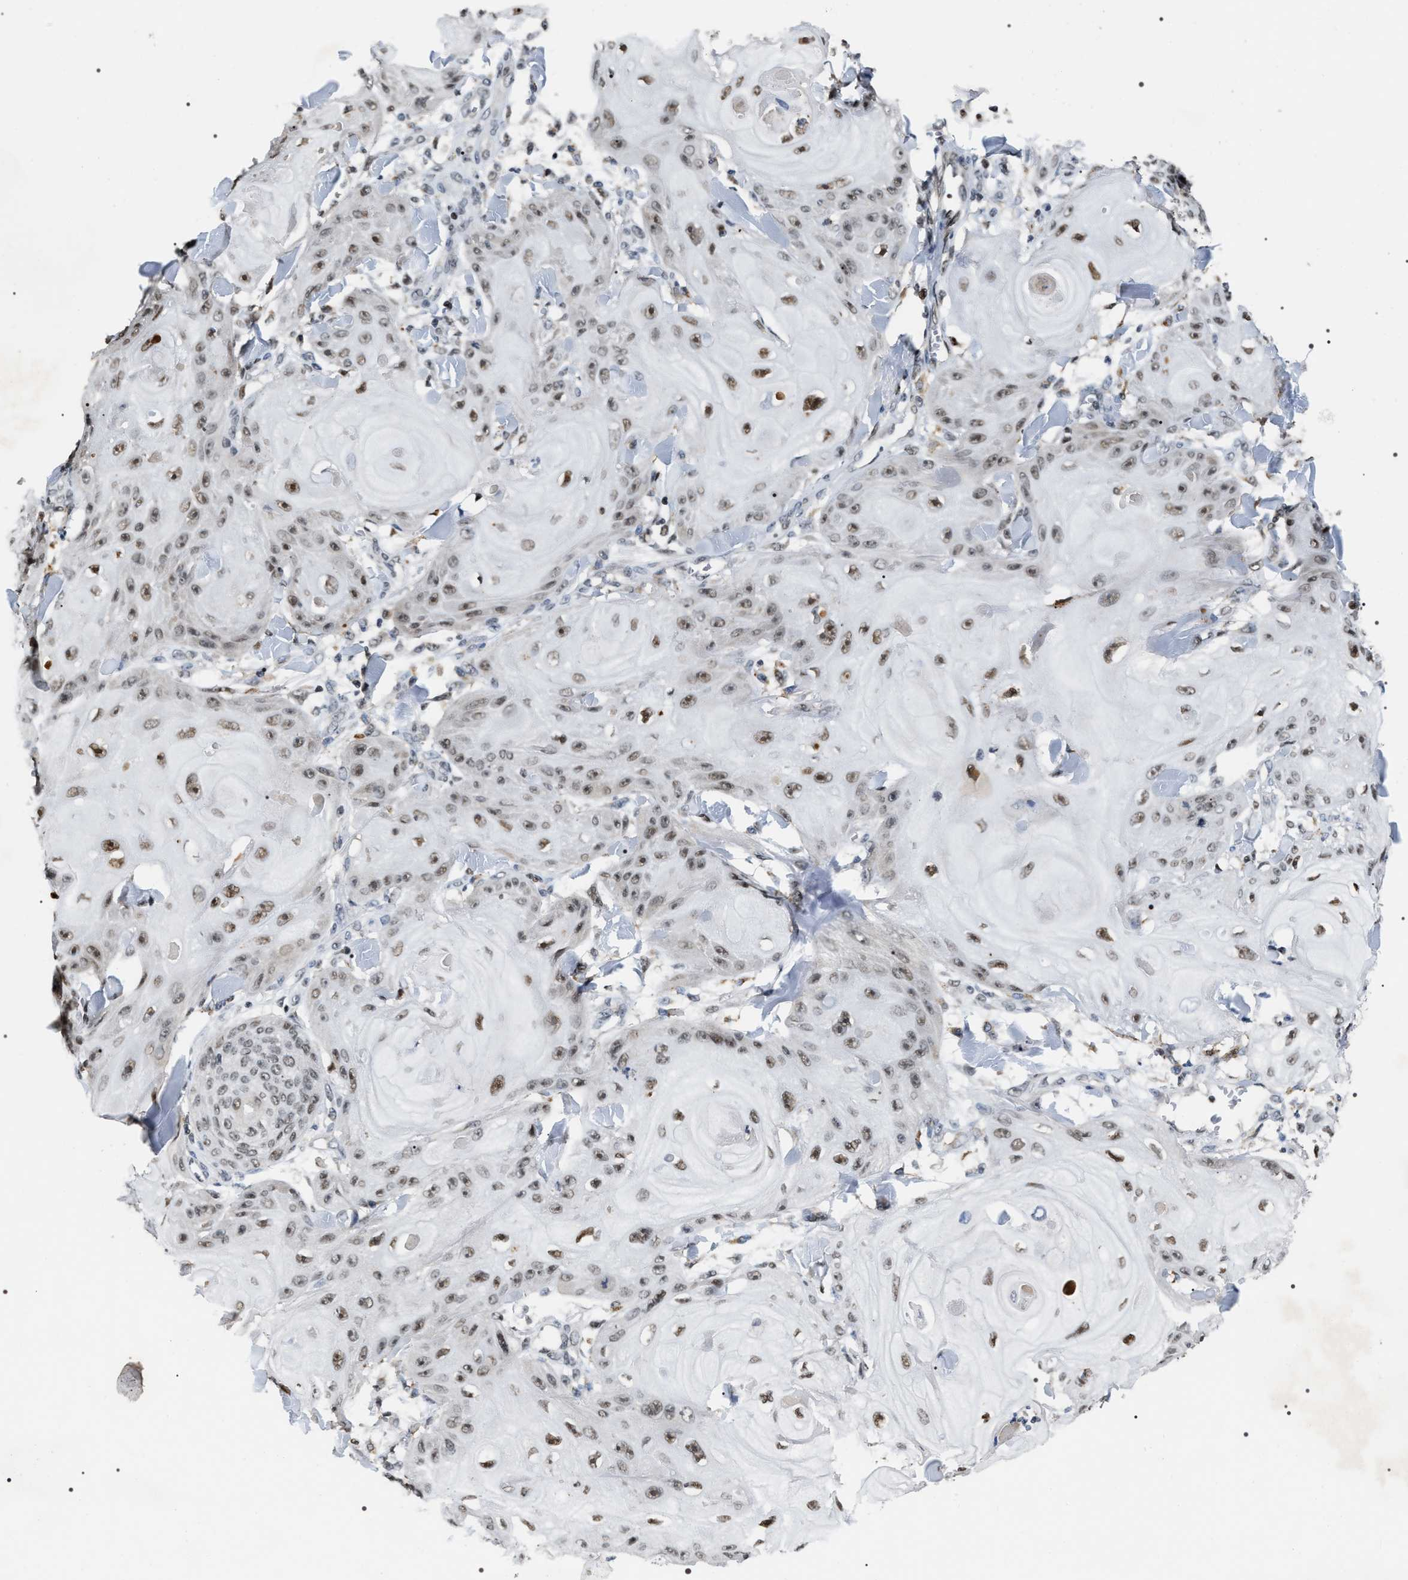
{"staining": {"intensity": "moderate", "quantity": ">75%", "location": "nuclear"}, "tissue": "skin cancer", "cell_type": "Tumor cells", "image_type": "cancer", "snomed": [{"axis": "morphology", "description": "Squamous cell carcinoma, NOS"}, {"axis": "topography", "description": "Skin"}], "caption": "The histopathology image displays staining of squamous cell carcinoma (skin), revealing moderate nuclear protein positivity (brown color) within tumor cells.", "gene": "C7orf25", "patient": {"sex": "male", "age": 74}}